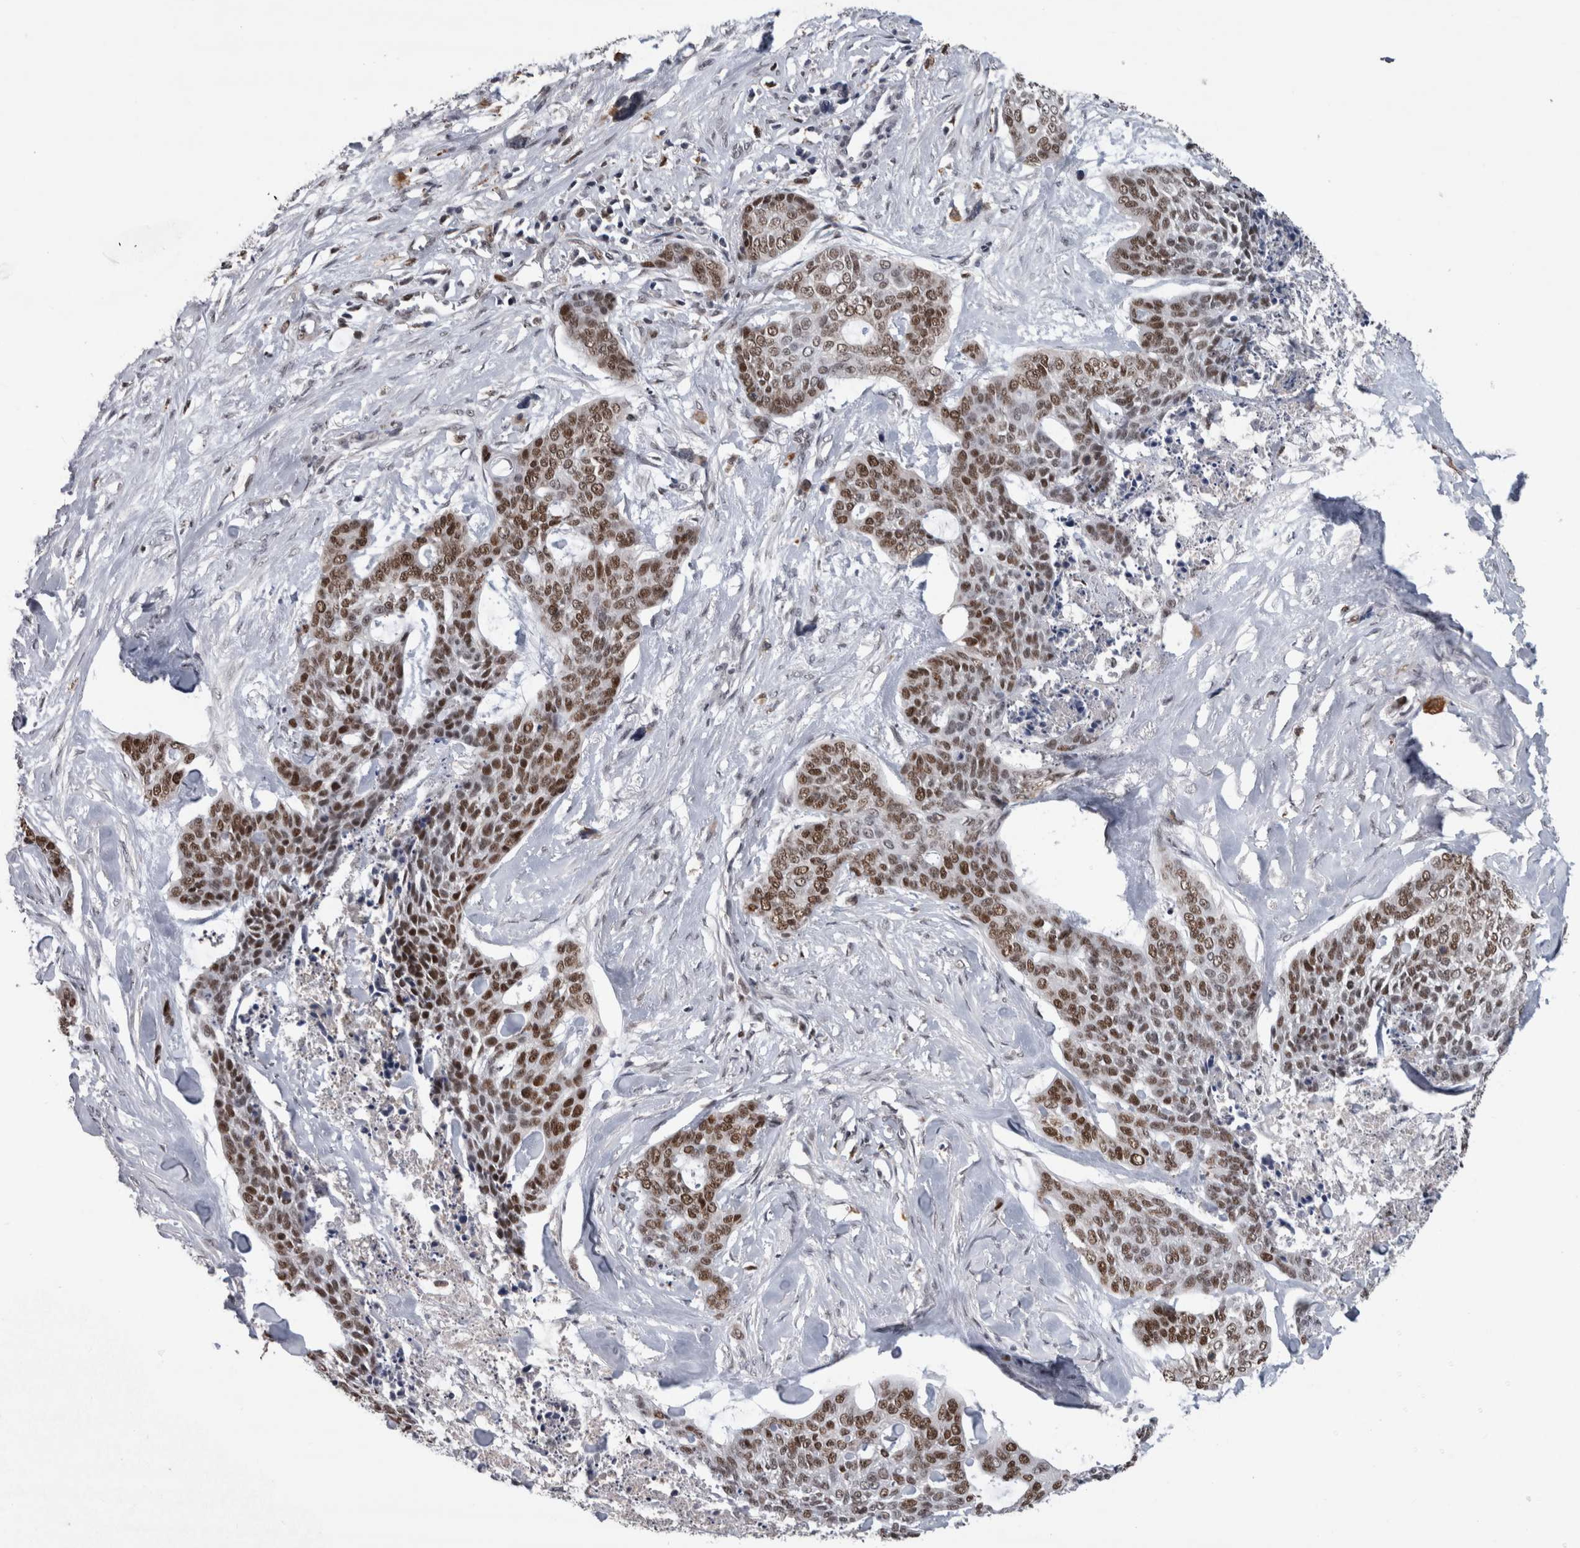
{"staining": {"intensity": "moderate", "quantity": ">75%", "location": "nuclear"}, "tissue": "skin cancer", "cell_type": "Tumor cells", "image_type": "cancer", "snomed": [{"axis": "morphology", "description": "Basal cell carcinoma"}, {"axis": "topography", "description": "Skin"}], "caption": "This is a histology image of immunohistochemistry (IHC) staining of basal cell carcinoma (skin), which shows moderate staining in the nuclear of tumor cells.", "gene": "POLD2", "patient": {"sex": "female", "age": 64}}